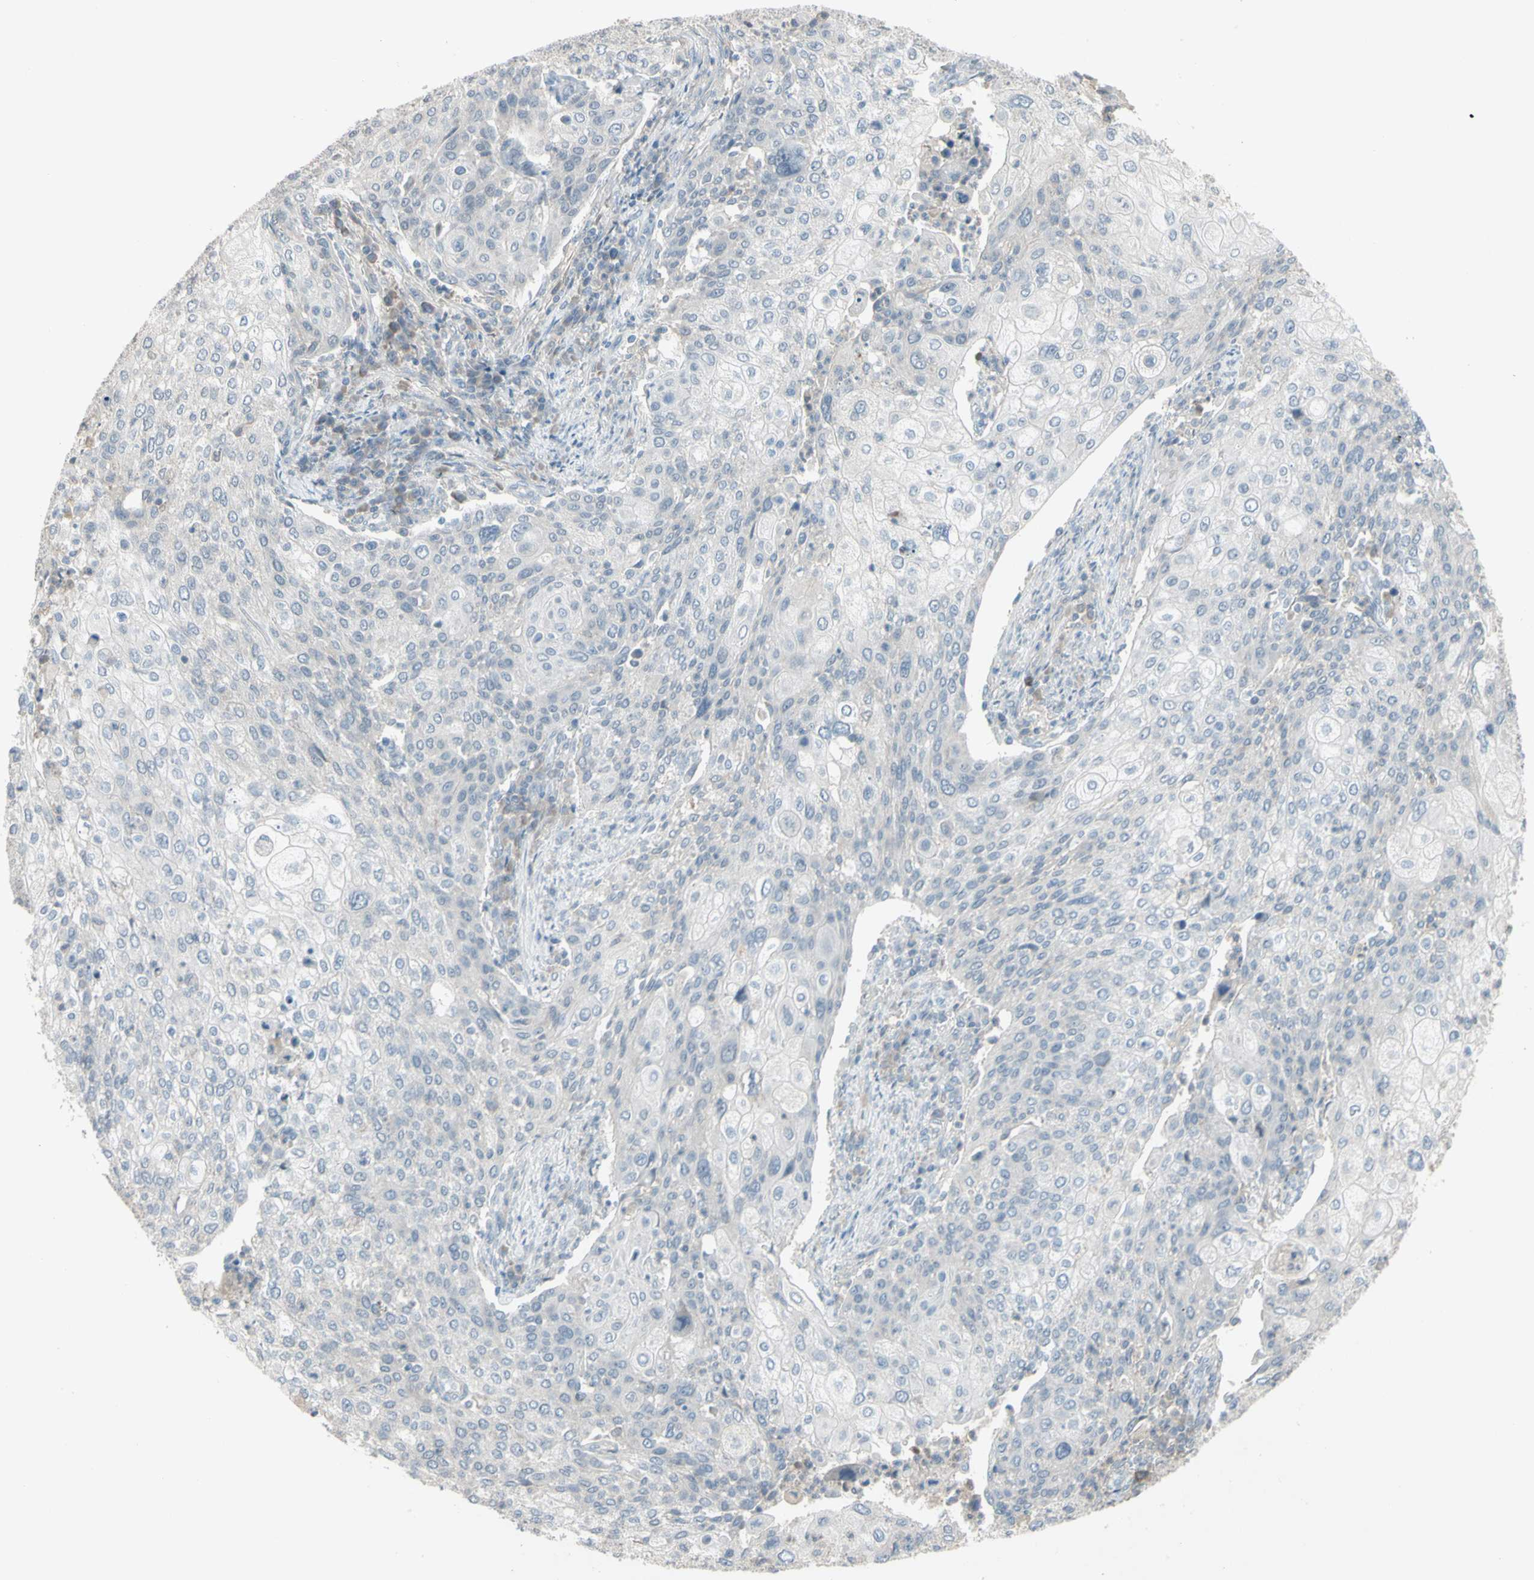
{"staining": {"intensity": "negative", "quantity": "none", "location": "none"}, "tissue": "cervical cancer", "cell_type": "Tumor cells", "image_type": "cancer", "snomed": [{"axis": "morphology", "description": "Squamous cell carcinoma, NOS"}, {"axis": "topography", "description": "Cervix"}], "caption": "The histopathology image shows no staining of tumor cells in cervical squamous cell carcinoma.", "gene": "PIAS4", "patient": {"sex": "female", "age": 40}}